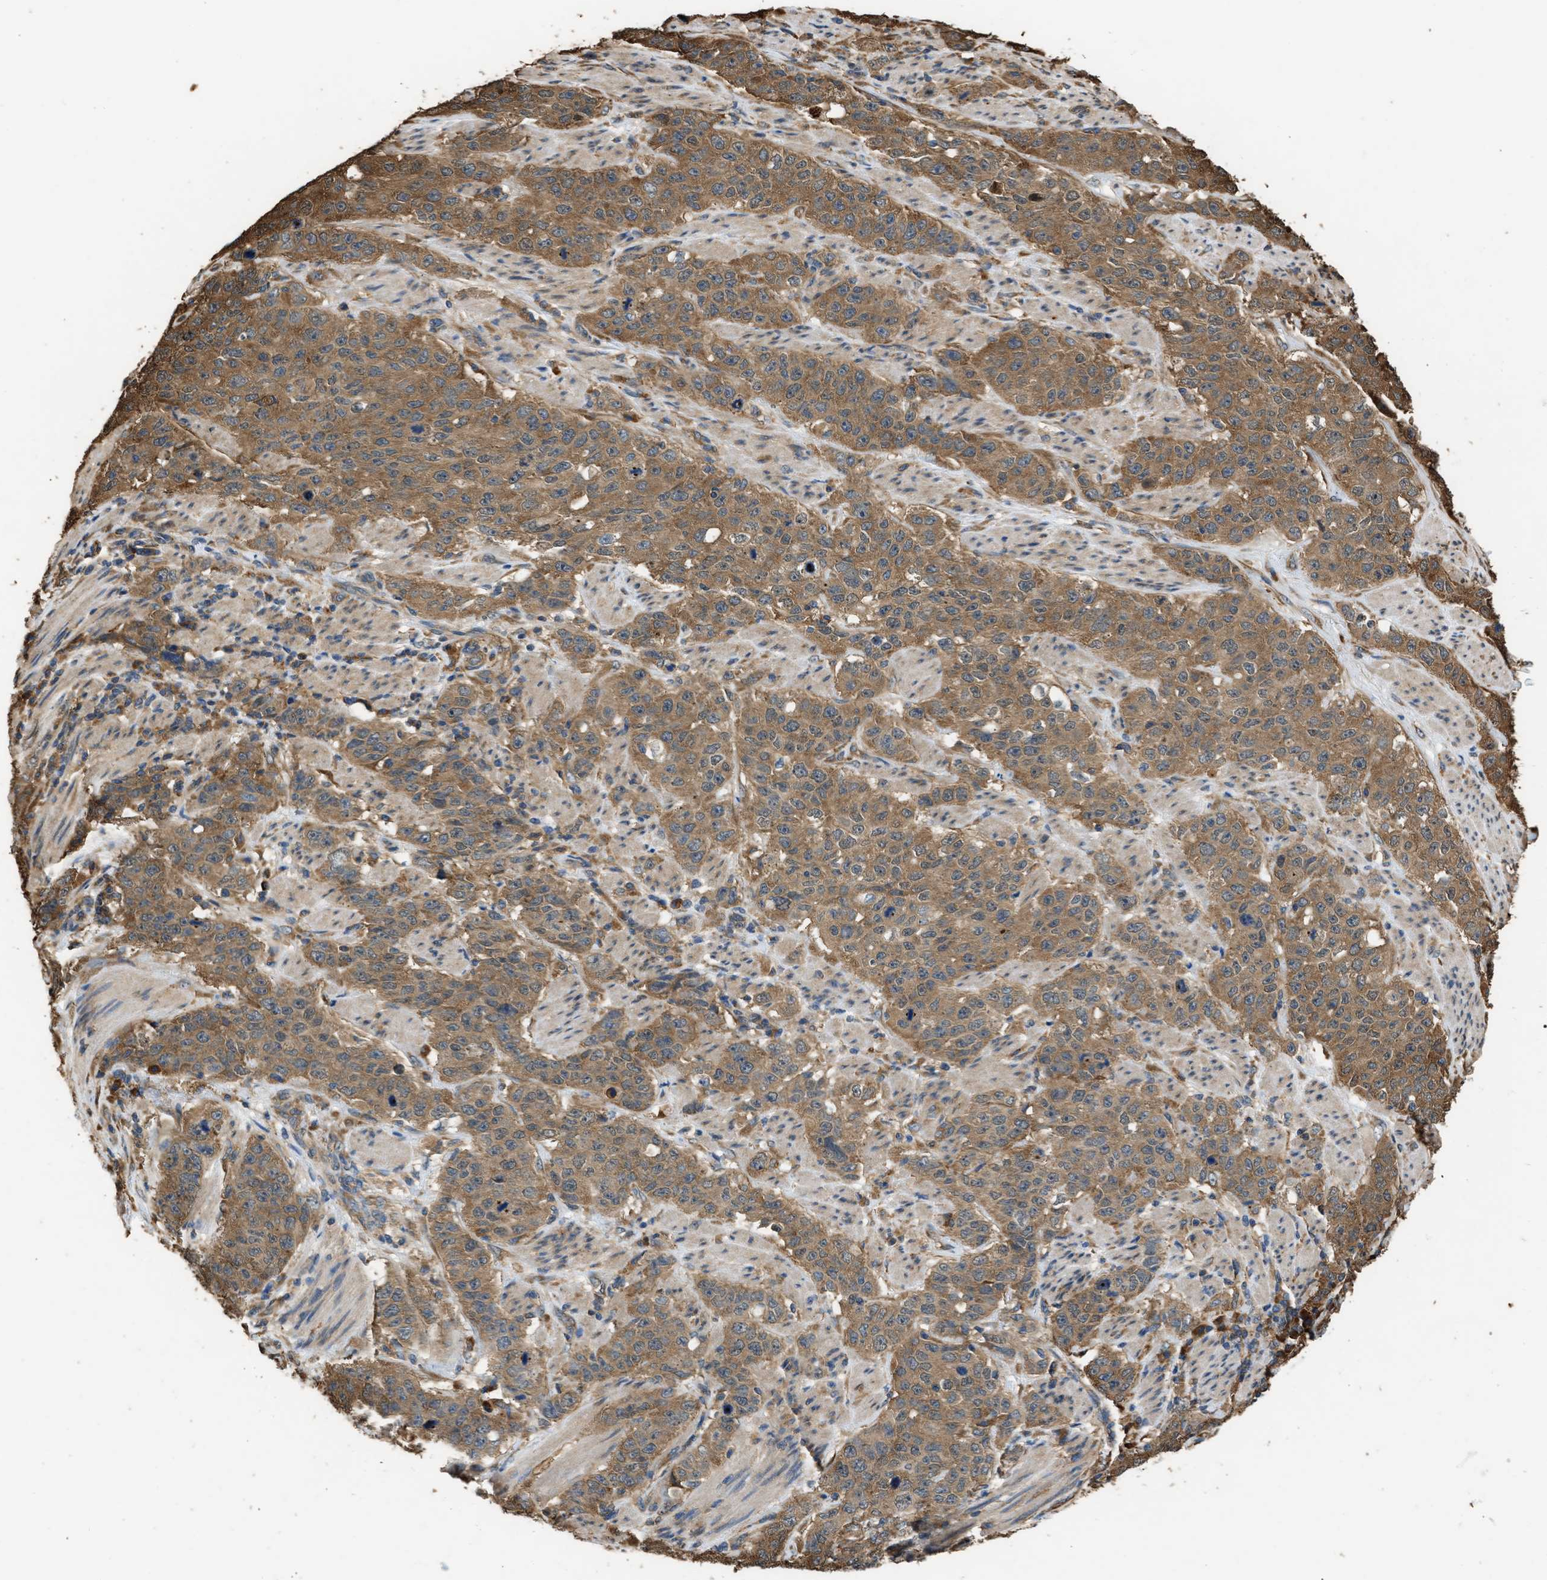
{"staining": {"intensity": "moderate", "quantity": ">75%", "location": "cytoplasmic/membranous"}, "tissue": "stomach cancer", "cell_type": "Tumor cells", "image_type": "cancer", "snomed": [{"axis": "morphology", "description": "Adenocarcinoma, NOS"}, {"axis": "topography", "description": "Stomach"}], "caption": "A medium amount of moderate cytoplasmic/membranous positivity is appreciated in approximately >75% of tumor cells in adenocarcinoma (stomach) tissue.", "gene": "SLC36A4", "patient": {"sex": "male", "age": 48}}